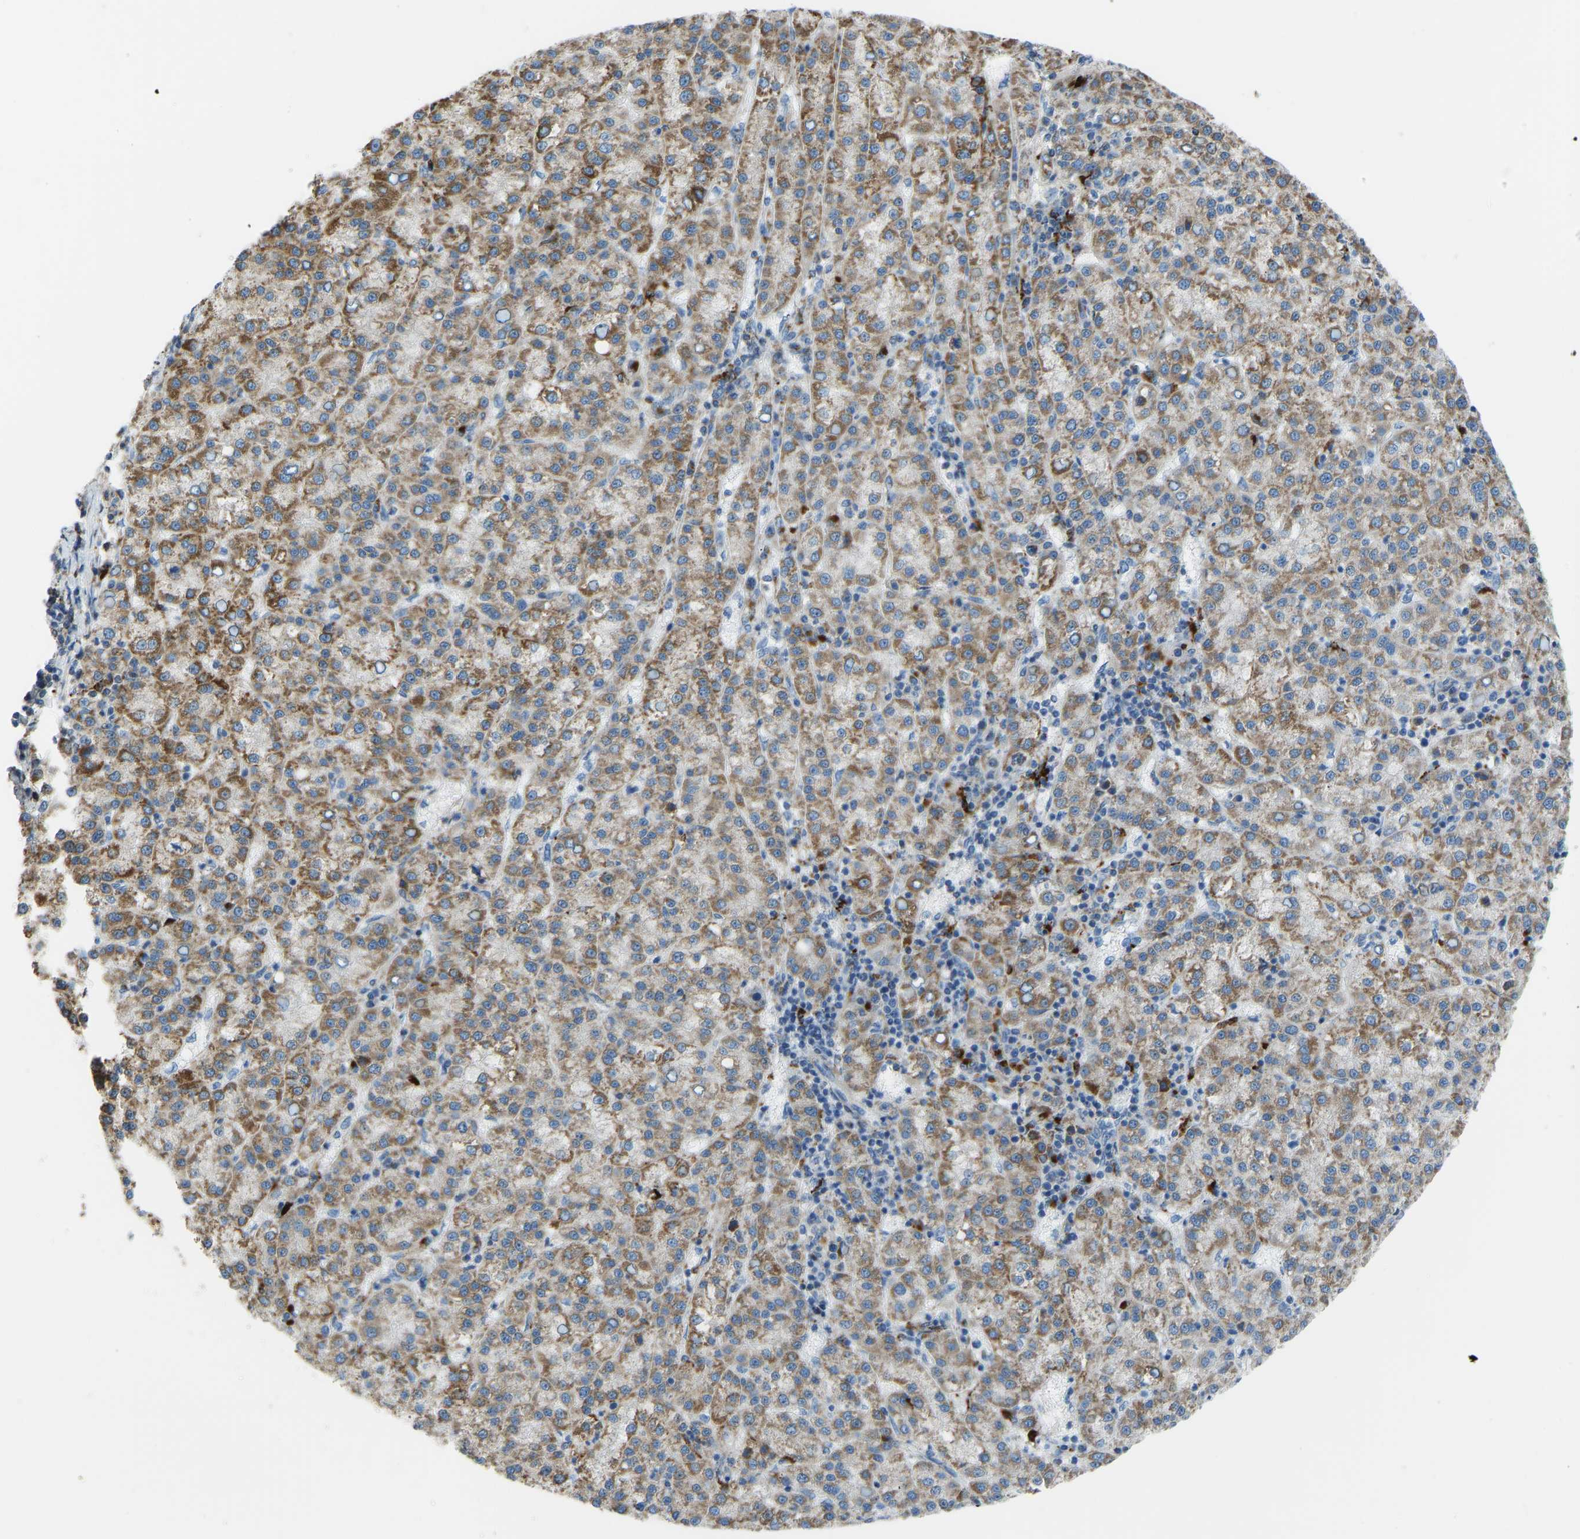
{"staining": {"intensity": "moderate", "quantity": ">75%", "location": "cytoplasmic/membranous"}, "tissue": "liver cancer", "cell_type": "Tumor cells", "image_type": "cancer", "snomed": [{"axis": "morphology", "description": "Carcinoma, Hepatocellular, NOS"}, {"axis": "topography", "description": "Liver"}], "caption": "Immunohistochemical staining of human liver cancer (hepatocellular carcinoma) displays moderate cytoplasmic/membranous protein expression in approximately >75% of tumor cells.", "gene": "SMIM20", "patient": {"sex": "female", "age": 58}}